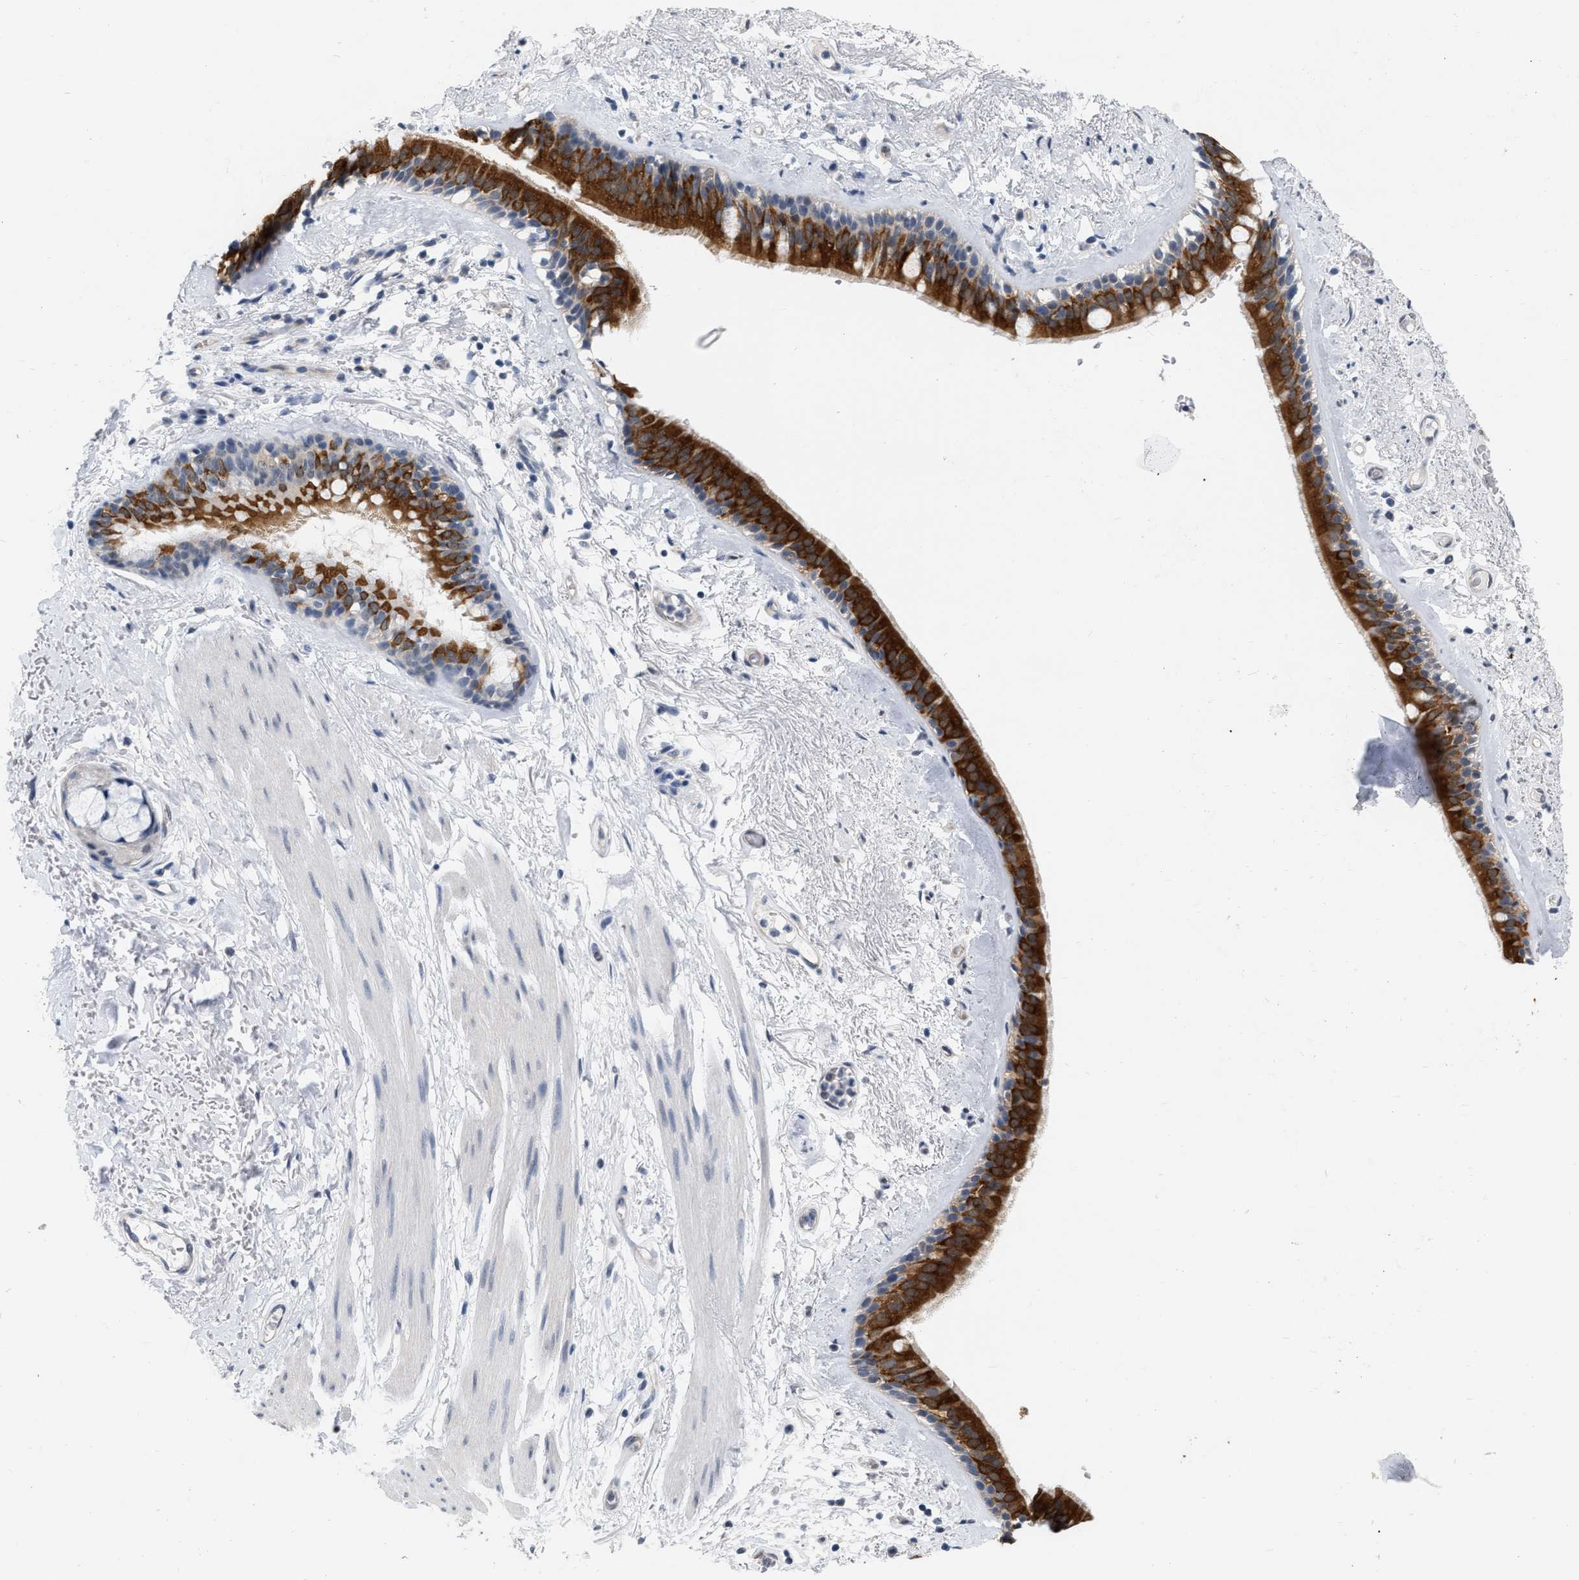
{"staining": {"intensity": "strong", "quantity": ">75%", "location": "cytoplasmic/membranous"}, "tissue": "bronchus", "cell_type": "Respiratory epithelial cells", "image_type": "normal", "snomed": [{"axis": "morphology", "description": "Normal tissue, NOS"}, {"axis": "topography", "description": "Cartilage tissue"}], "caption": "This is an image of immunohistochemistry (IHC) staining of benign bronchus, which shows strong staining in the cytoplasmic/membranous of respiratory epithelial cells.", "gene": "RUVBL1", "patient": {"sex": "female", "age": 63}}